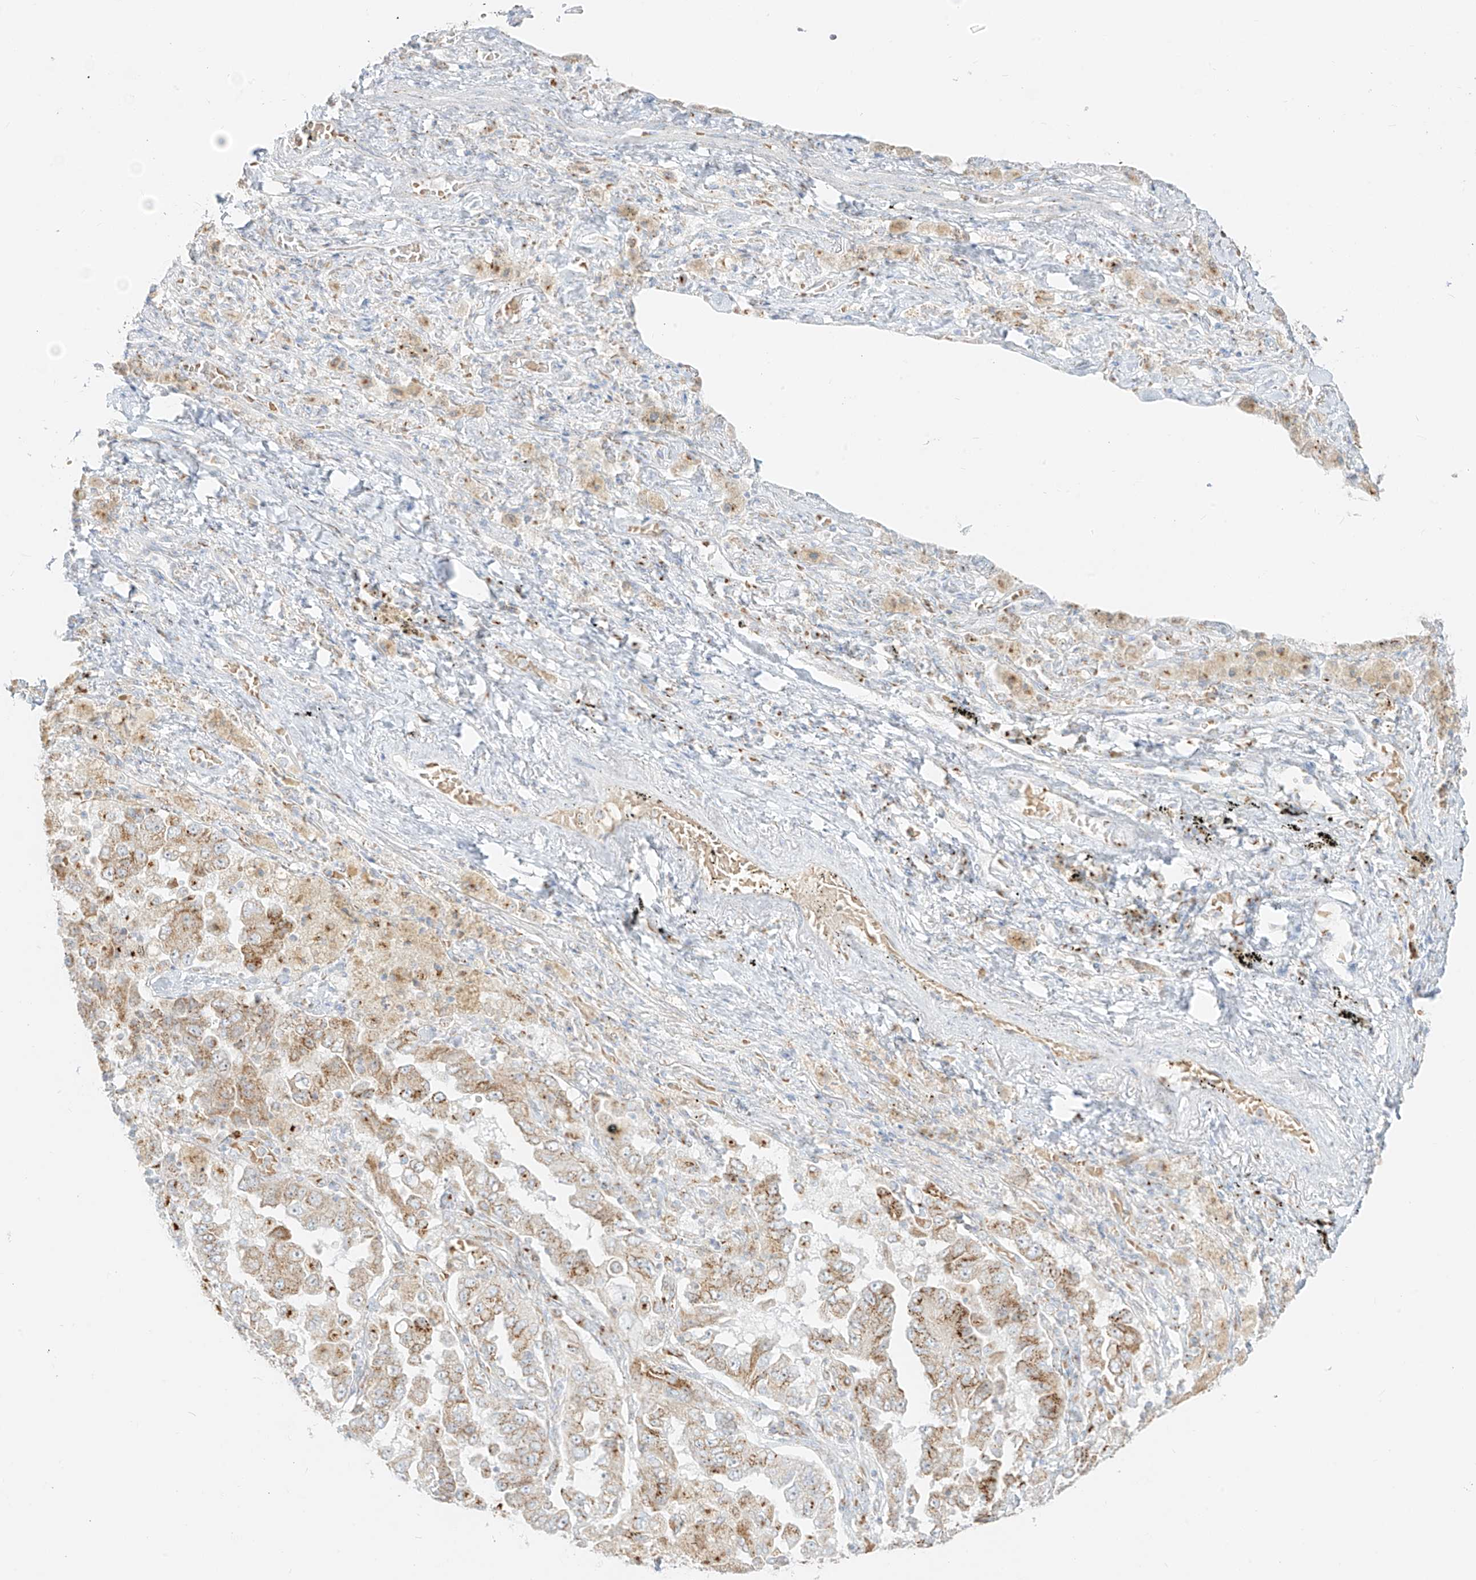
{"staining": {"intensity": "moderate", "quantity": ">75%", "location": "cytoplasmic/membranous"}, "tissue": "lung cancer", "cell_type": "Tumor cells", "image_type": "cancer", "snomed": [{"axis": "morphology", "description": "Adenocarcinoma, NOS"}, {"axis": "topography", "description": "Lung"}], "caption": "Immunohistochemistry (IHC) photomicrograph of neoplastic tissue: lung adenocarcinoma stained using IHC displays medium levels of moderate protein expression localized specifically in the cytoplasmic/membranous of tumor cells, appearing as a cytoplasmic/membranous brown color.", "gene": "TMEM87B", "patient": {"sex": "female", "age": 51}}